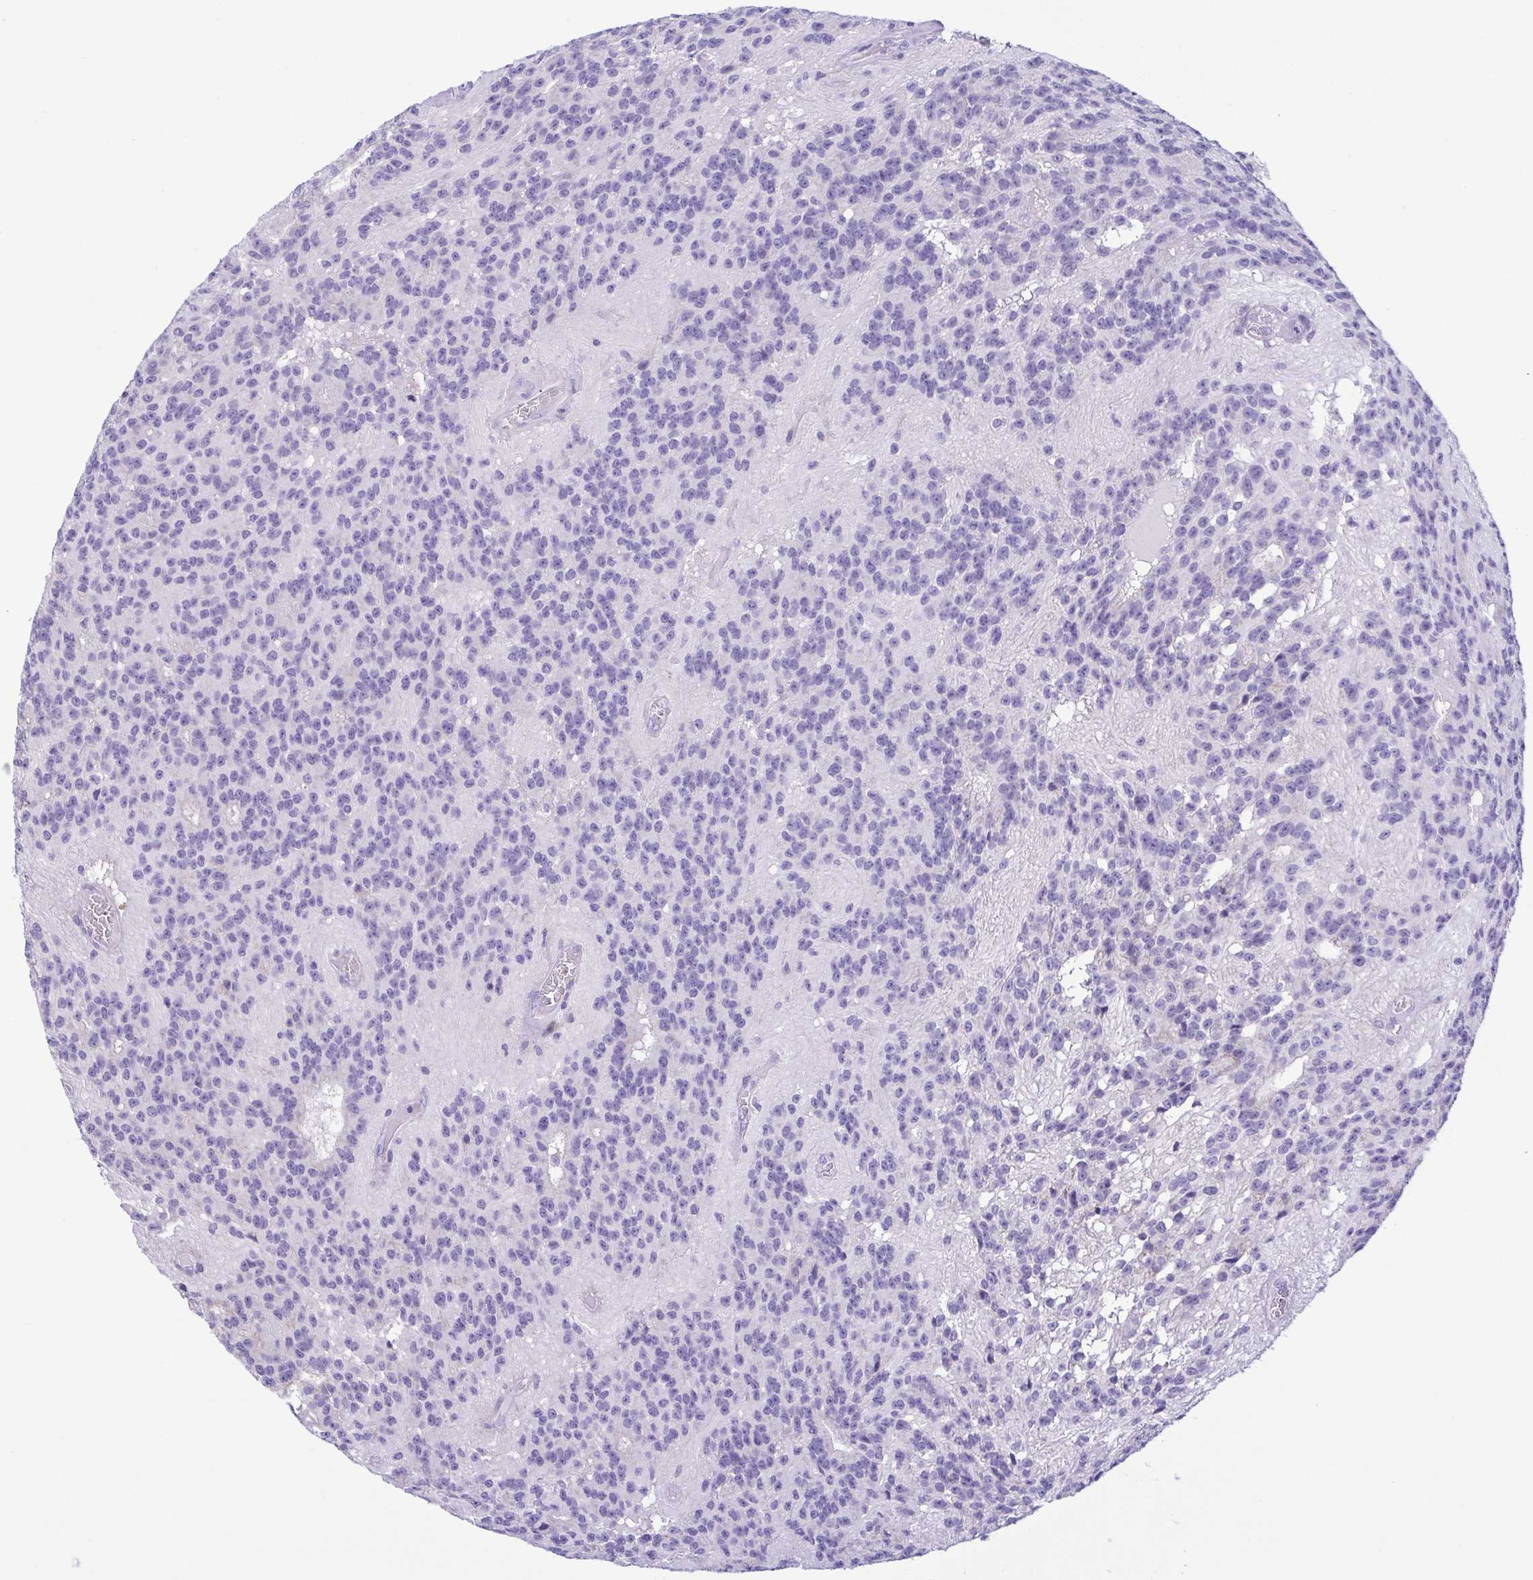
{"staining": {"intensity": "negative", "quantity": "none", "location": "none"}, "tissue": "glioma", "cell_type": "Tumor cells", "image_type": "cancer", "snomed": [{"axis": "morphology", "description": "Glioma, malignant, Low grade"}, {"axis": "topography", "description": "Brain"}], "caption": "The micrograph reveals no significant expression in tumor cells of malignant glioma (low-grade). Brightfield microscopy of immunohistochemistry stained with DAB (3,3'-diaminobenzidine) (brown) and hematoxylin (blue), captured at high magnification.", "gene": "GPR182", "patient": {"sex": "male", "age": 31}}